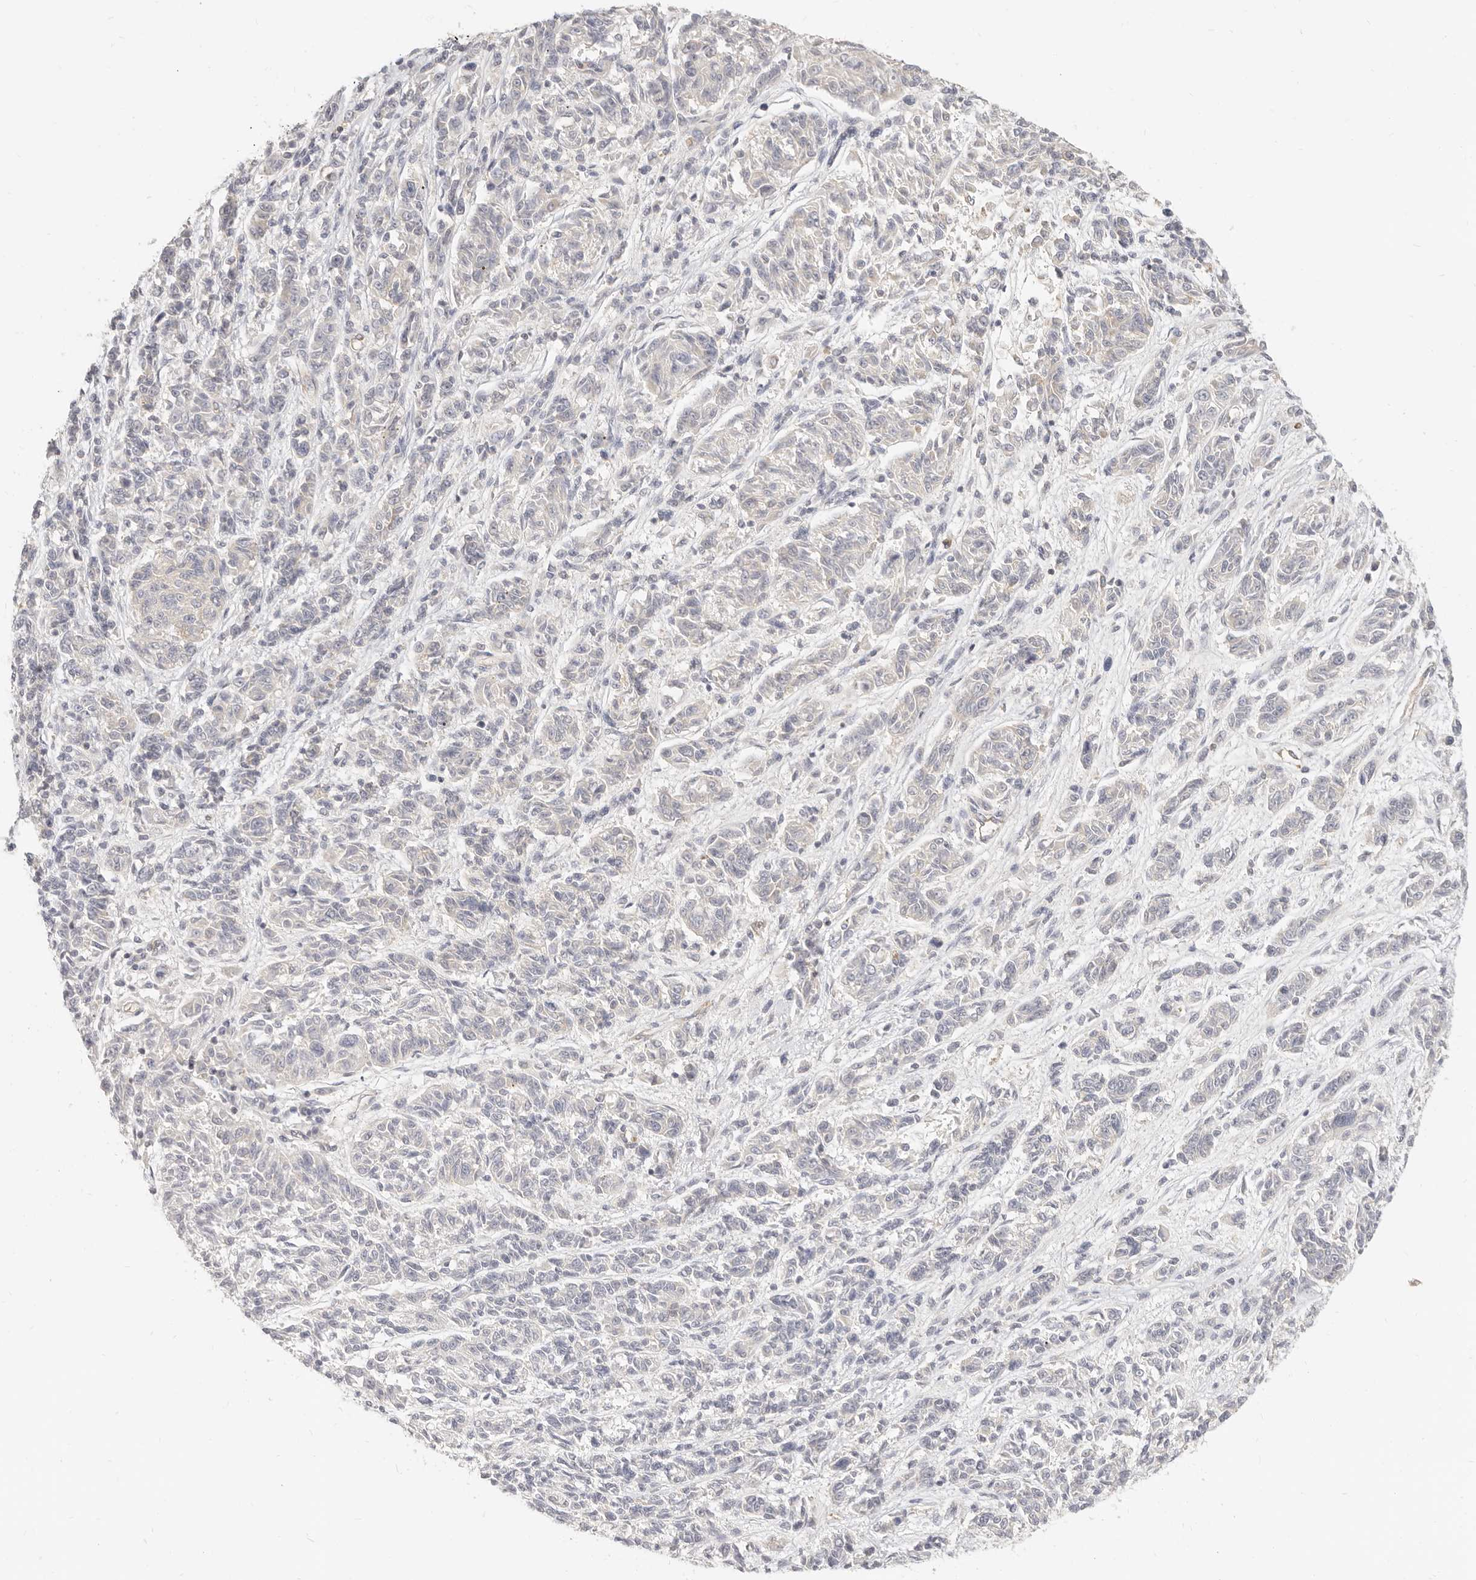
{"staining": {"intensity": "negative", "quantity": "none", "location": "none"}, "tissue": "melanoma", "cell_type": "Tumor cells", "image_type": "cancer", "snomed": [{"axis": "morphology", "description": "Malignant melanoma, NOS"}, {"axis": "topography", "description": "Skin"}], "caption": "This is a histopathology image of IHC staining of malignant melanoma, which shows no staining in tumor cells. Nuclei are stained in blue.", "gene": "LTB4R2", "patient": {"sex": "male", "age": 53}}